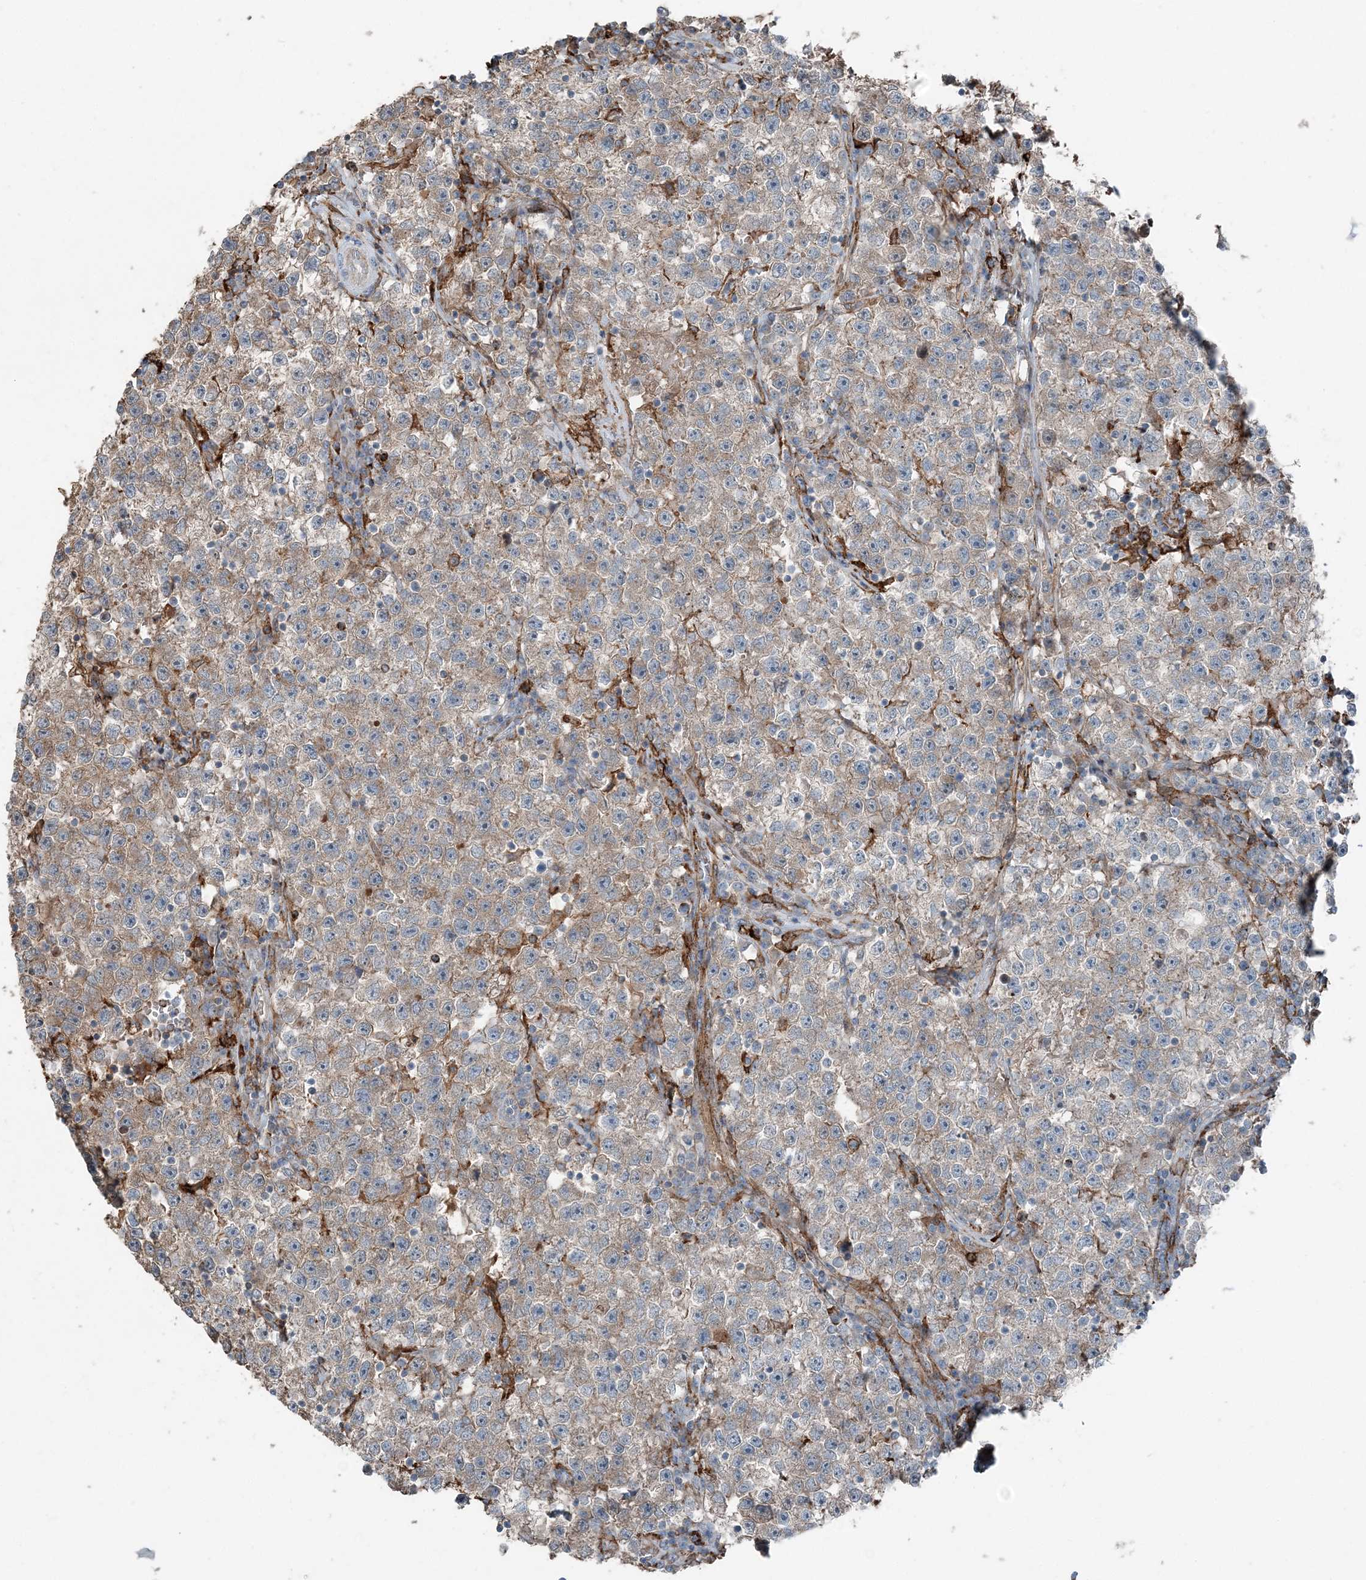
{"staining": {"intensity": "weak", "quantity": "25%-75%", "location": "cytoplasmic/membranous"}, "tissue": "testis cancer", "cell_type": "Tumor cells", "image_type": "cancer", "snomed": [{"axis": "morphology", "description": "Seminoma, NOS"}, {"axis": "topography", "description": "Testis"}], "caption": "DAB (3,3'-diaminobenzidine) immunohistochemical staining of human testis cancer displays weak cytoplasmic/membranous protein expression in about 25%-75% of tumor cells.", "gene": "KY", "patient": {"sex": "male", "age": 22}}